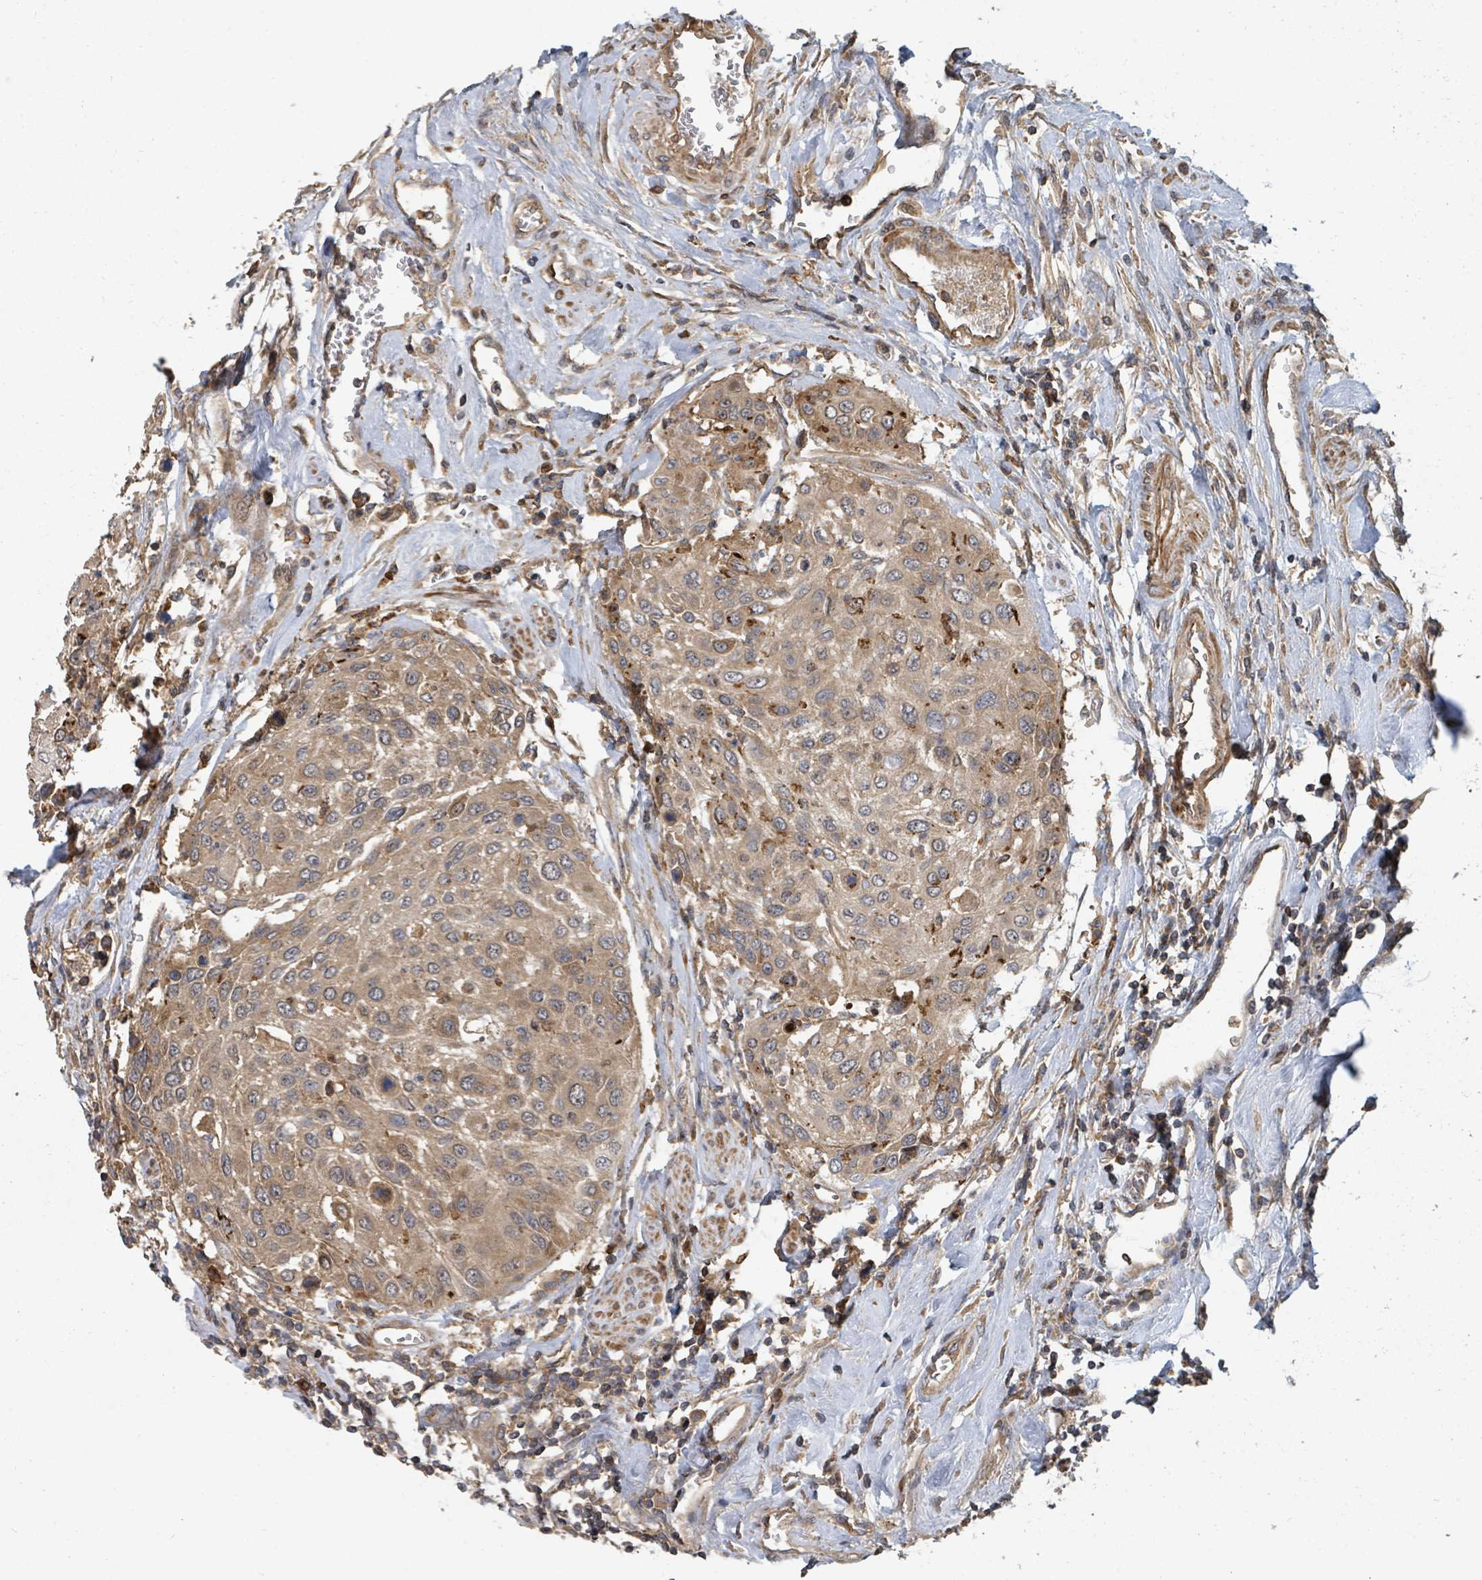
{"staining": {"intensity": "moderate", "quantity": ">75%", "location": "cytoplasmic/membranous"}, "tissue": "urothelial cancer", "cell_type": "Tumor cells", "image_type": "cancer", "snomed": [{"axis": "morphology", "description": "Urothelial carcinoma, High grade"}, {"axis": "topography", "description": "Urinary bladder"}], "caption": "This is an image of immunohistochemistry (IHC) staining of high-grade urothelial carcinoma, which shows moderate expression in the cytoplasmic/membranous of tumor cells.", "gene": "DPM1", "patient": {"sex": "female", "age": 79}}